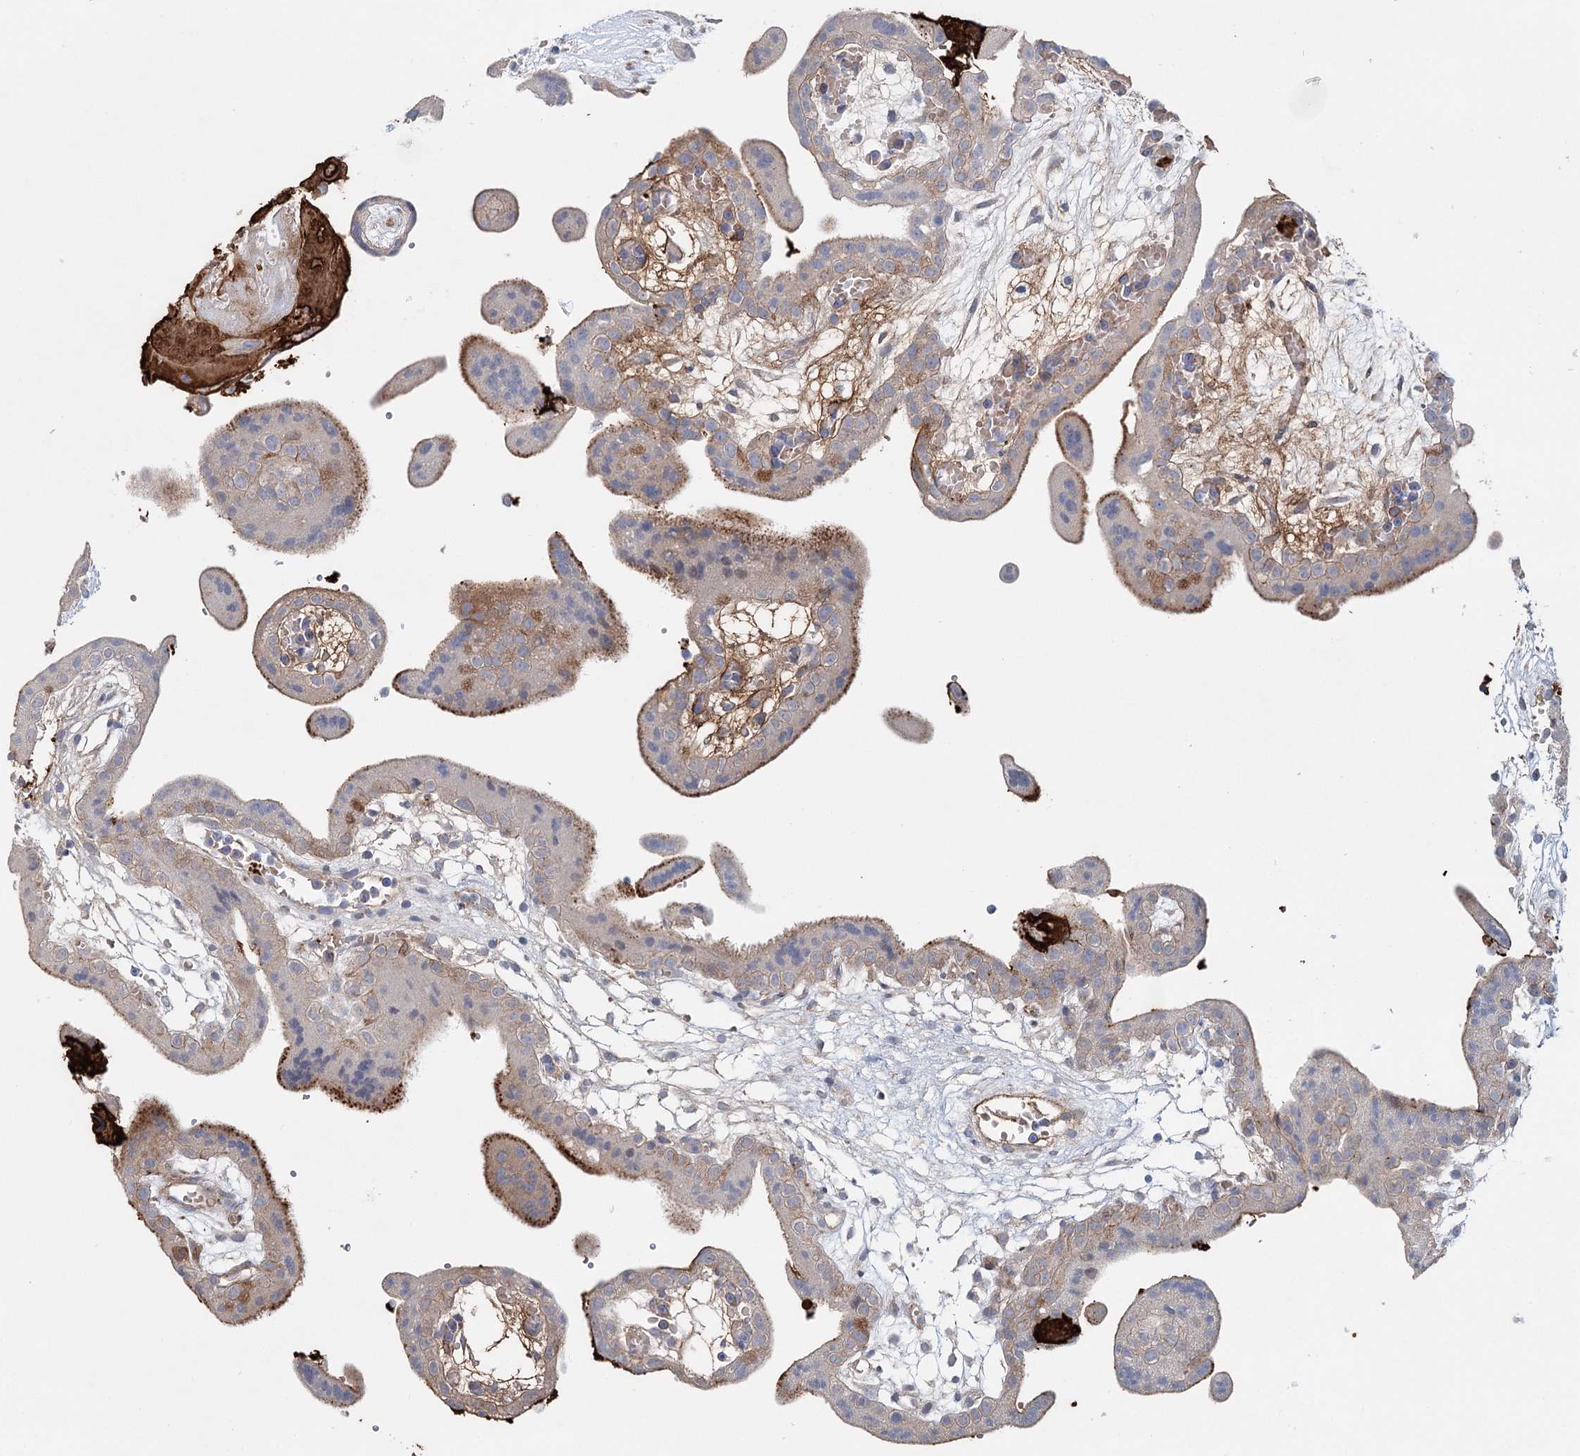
{"staining": {"intensity": "negative", "quantity": "none", "location": "none"}, "tissue": "placenta", "cell_type": "Decidual cells", "image_type": "normal", "snomed": [{"axis": "morphology", "description": "Normal tissue, NOS"}, {"axis": "topography", "description": "Placenta"}], "caption": "Micrograph shows no significant protein staining in decidual cells of unremarkable placenta.", "gene": "ALKBH8", "patient": {"sex": "female", "age": 18}}